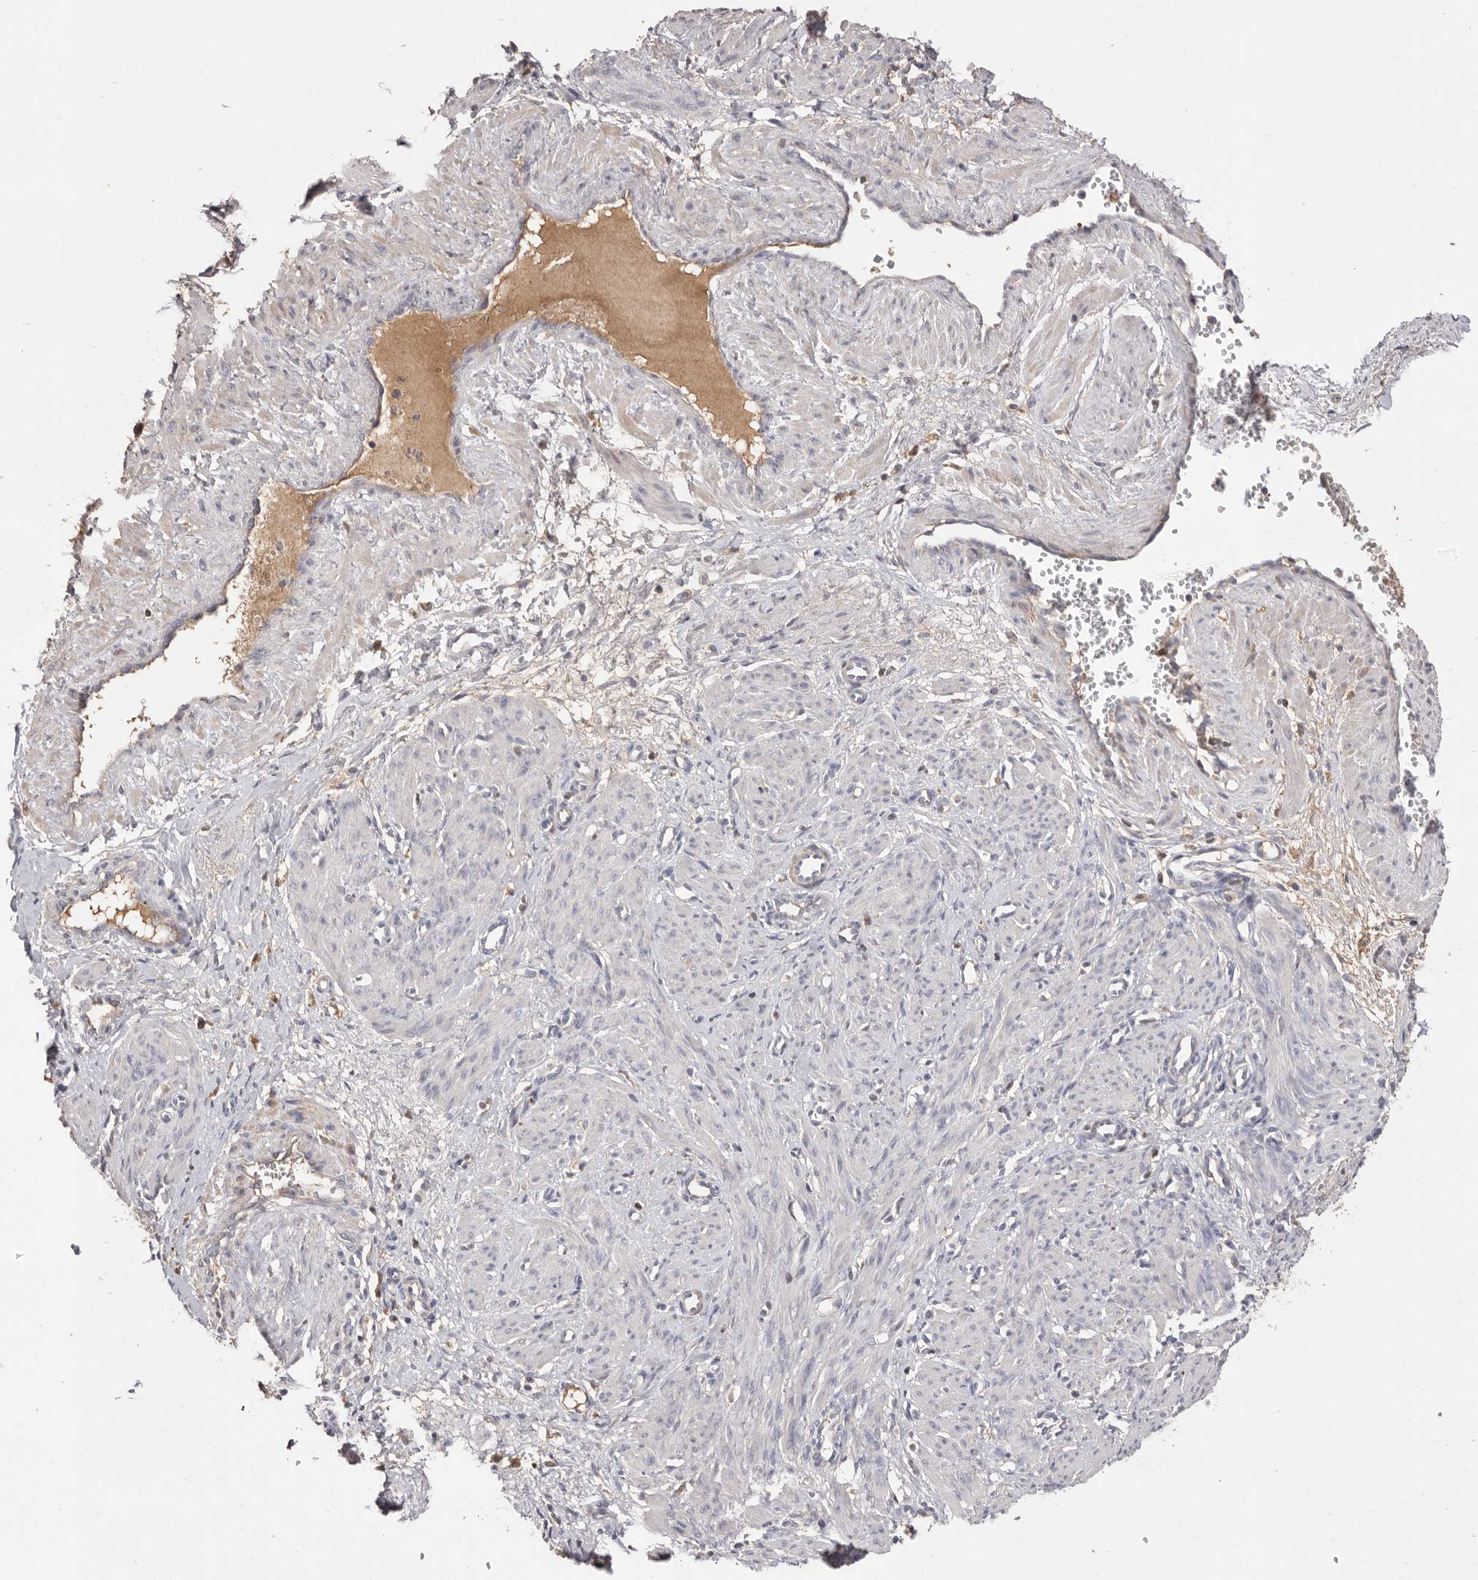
{"staining": {"intensity": "negative", "quantity": "none", "location": "none"}, "tissue": "smooth muscle", "cell_type": "Smooth muscle cells", "image_type": "normal", "snomed": [{"axis": "morphology", "description": "Normal tissue, NOS"}, {"axis": "topography", "description": "Endometrium"}], "caption": "Immunohistochemistry micrograph of benign smooth muscle stained for a protein (brown), which demonstrates no expression in smooth muscle cells. (DAB (3,3'-diaminobenzidine) immunohistochemistry (IHC) visualized using brightfield microscopy, high magnification).", "gene": "HCAR2", "patient": {"sex": "female", "age": 33}}